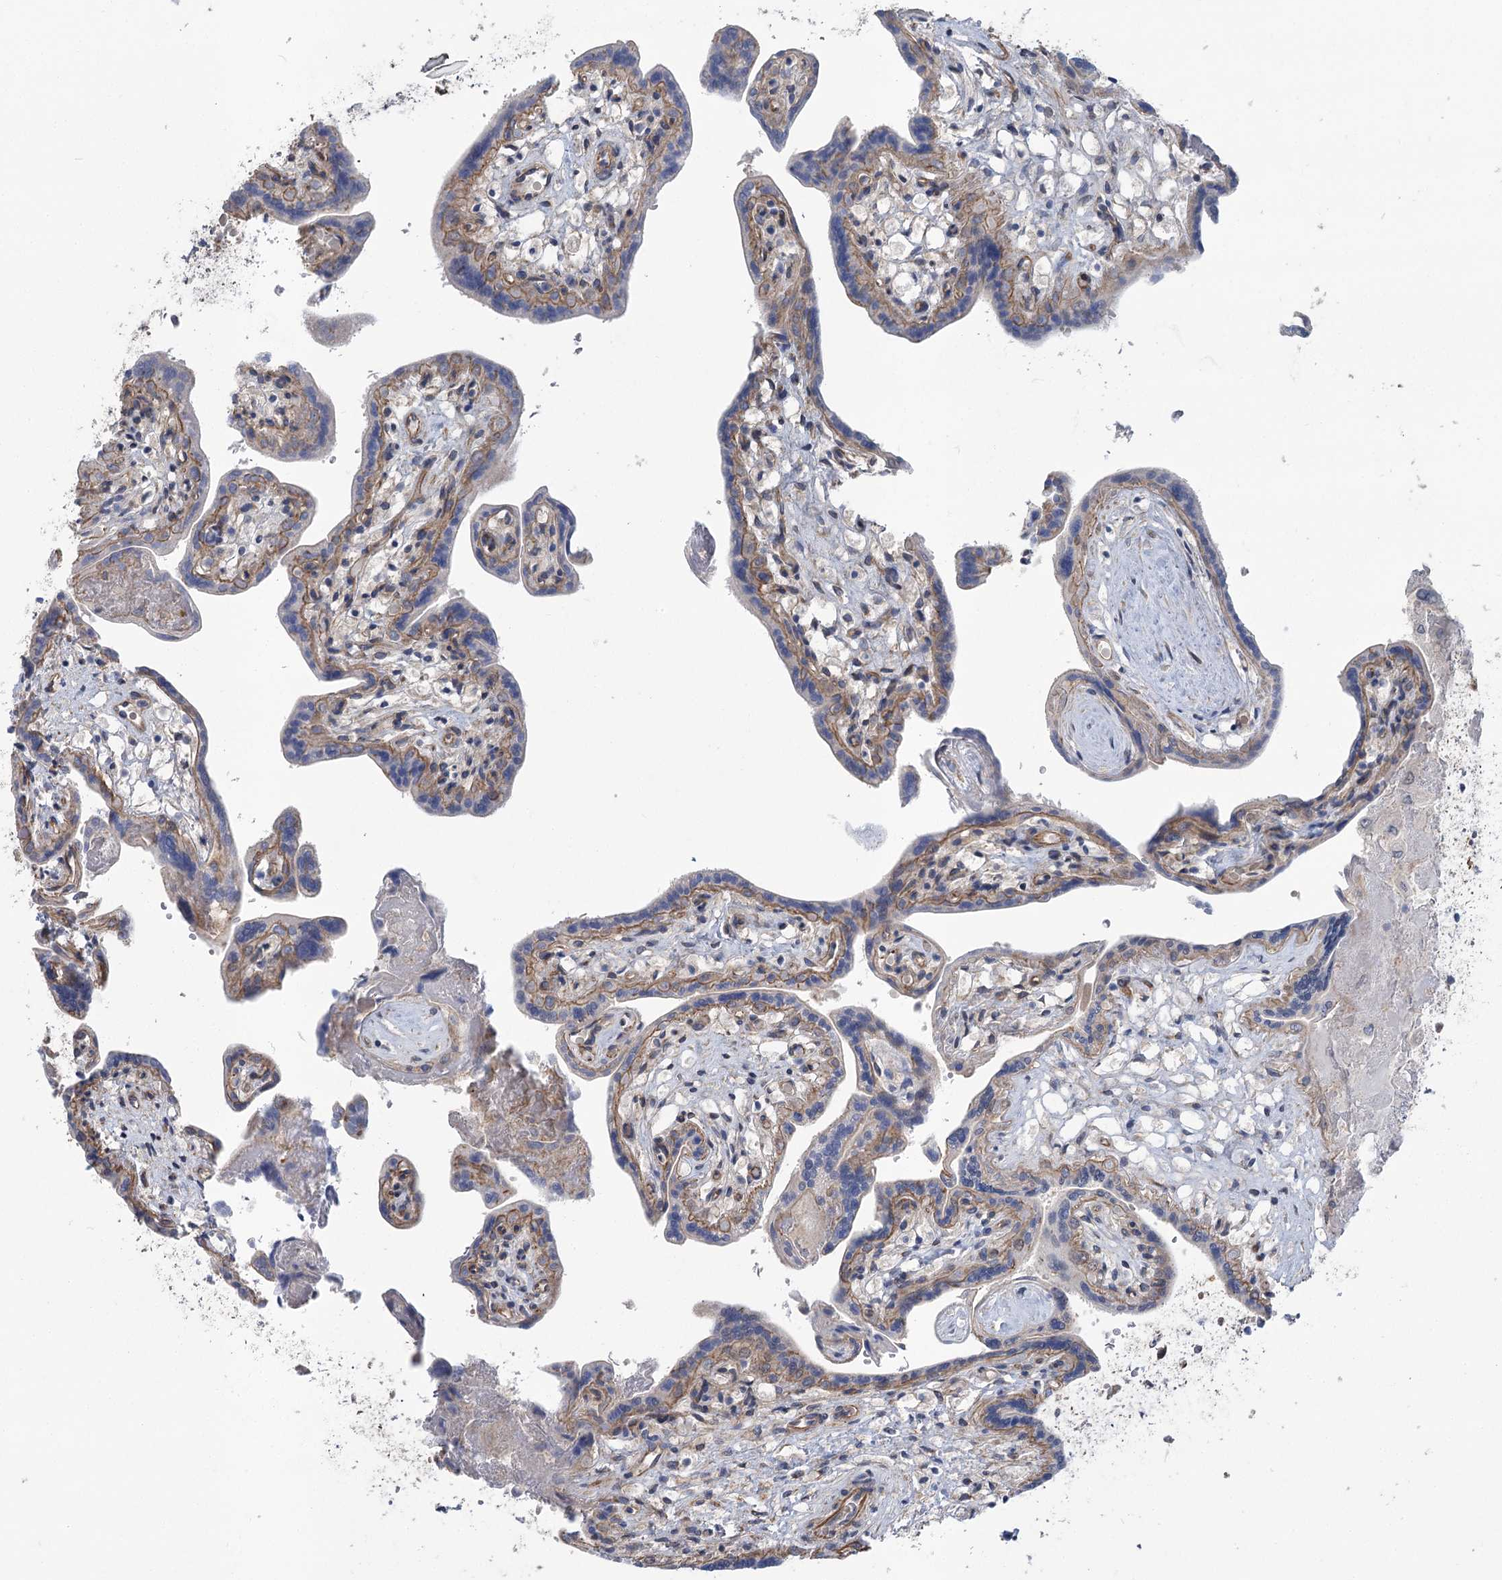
{"staining": {"intensity": "moderate", "quantity": "25%-75%", "location": "cytoplasmic/membranous"}, "tissue": "placenta", "cell_type": "Trophoblastic cells", "image_type": "normal", "snomed": [{"axis": "morphology", "description": "Normal tissue, NOS"}, {"axis": "topography", "description": "Placenta"}], "caption": "DAB (3,3'-diaminobenzidine) immunohistochemical staining of benign human placenta reveals moderate cytoplasmic/membranous protein staining in about 25%-75% of trophoblastic cells.", "gene": "RWDD4", "patient": {"sex": "female", "age": 37}}